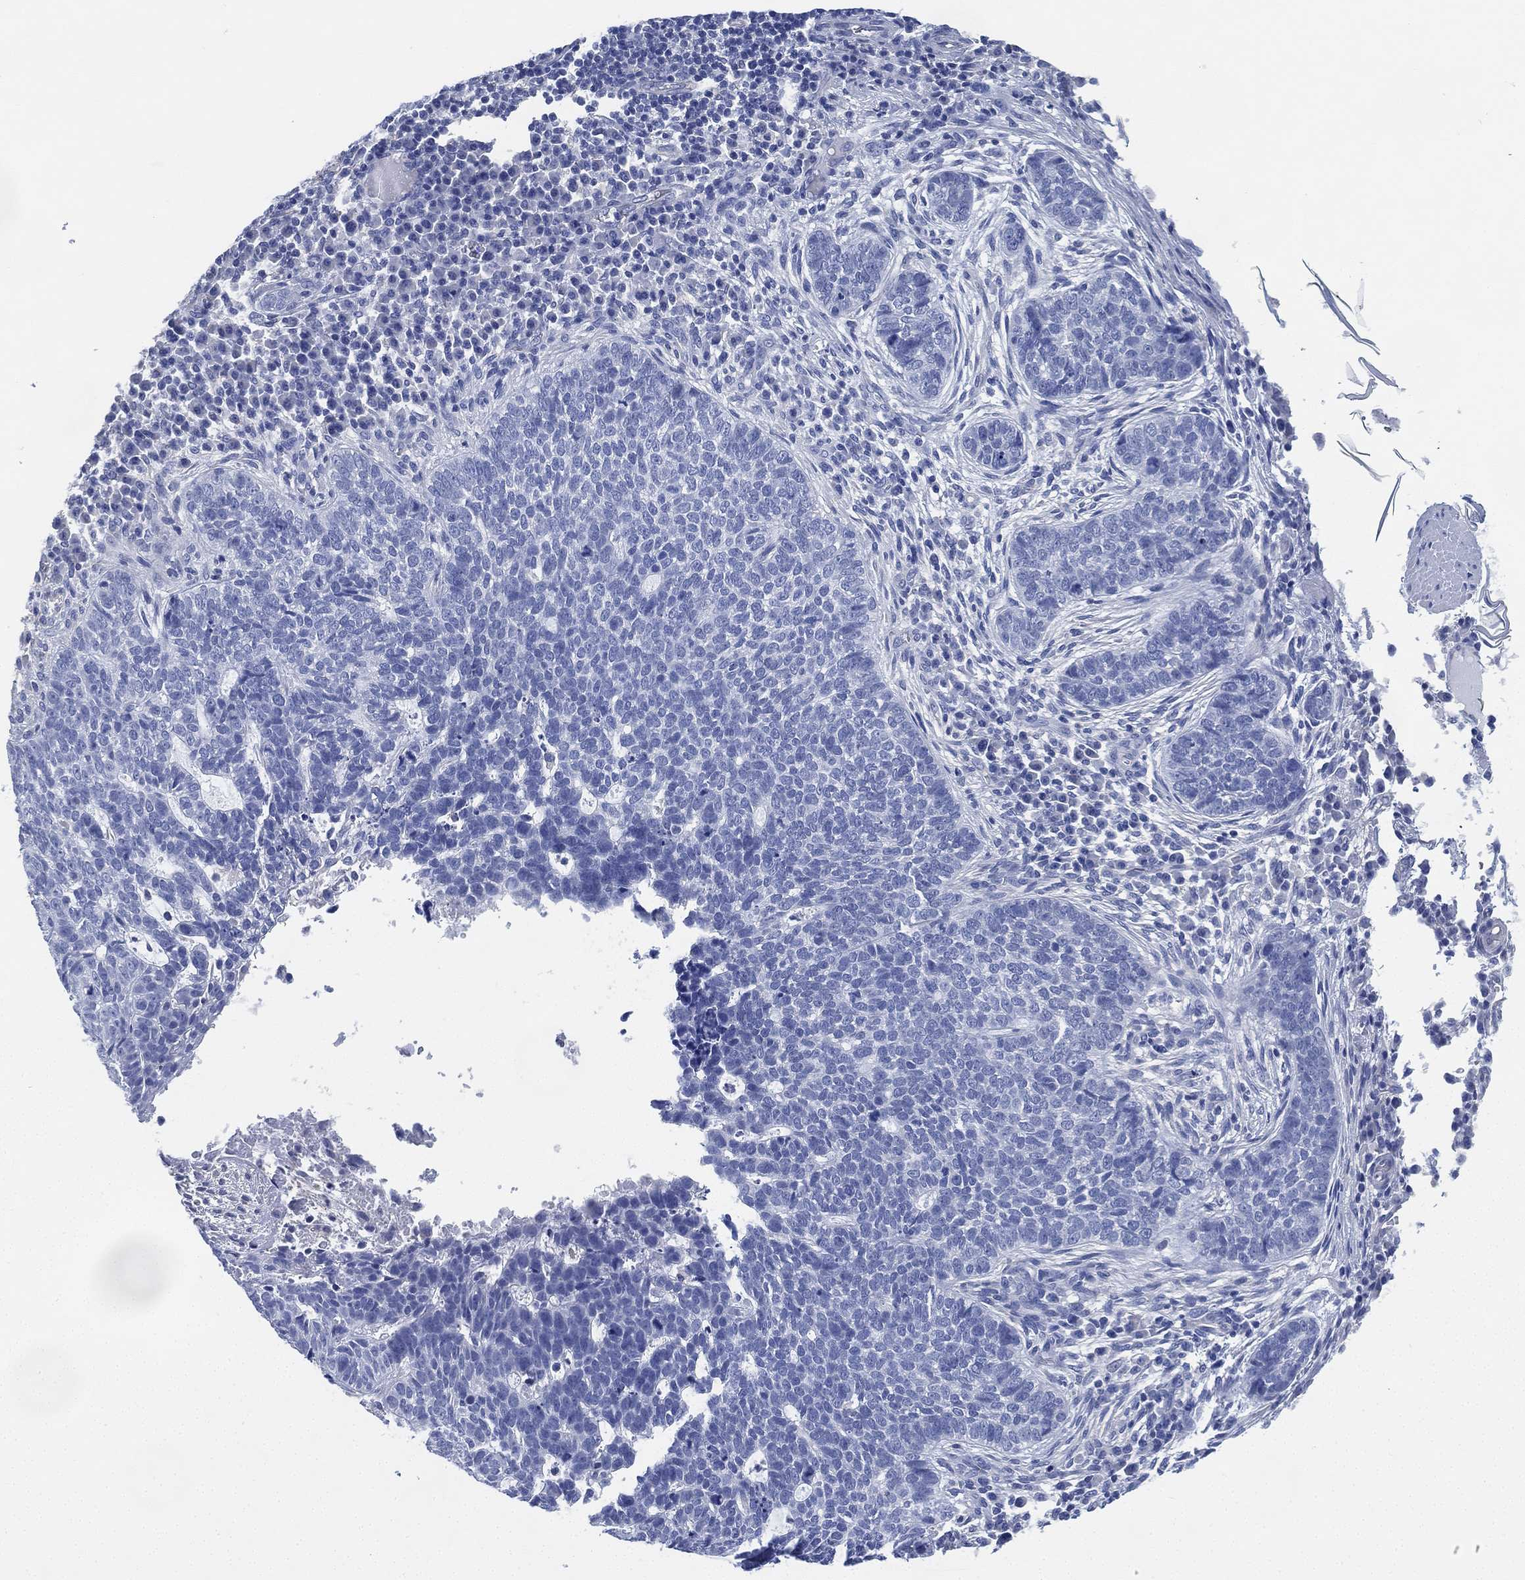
{"staining": {"intensity": "negative", "quantity": "none", "location": "none"}, "tissue": "skin cancer", "cell_type": "Tumor cells", "image_type": "cancer", "snomed": [{"axis": "morphology", "description": "Basal cell carcinoma"}, {"axis": "topography", "description": "Skin"}], "caption": "An IHC micrograph of basal cell carcinoma (skin) is shown. There is no staining in tumor cells of basal cell carcinoma (skin).", "gene": "CCDC70", "patient": {"sex": "female", "age": 69}}